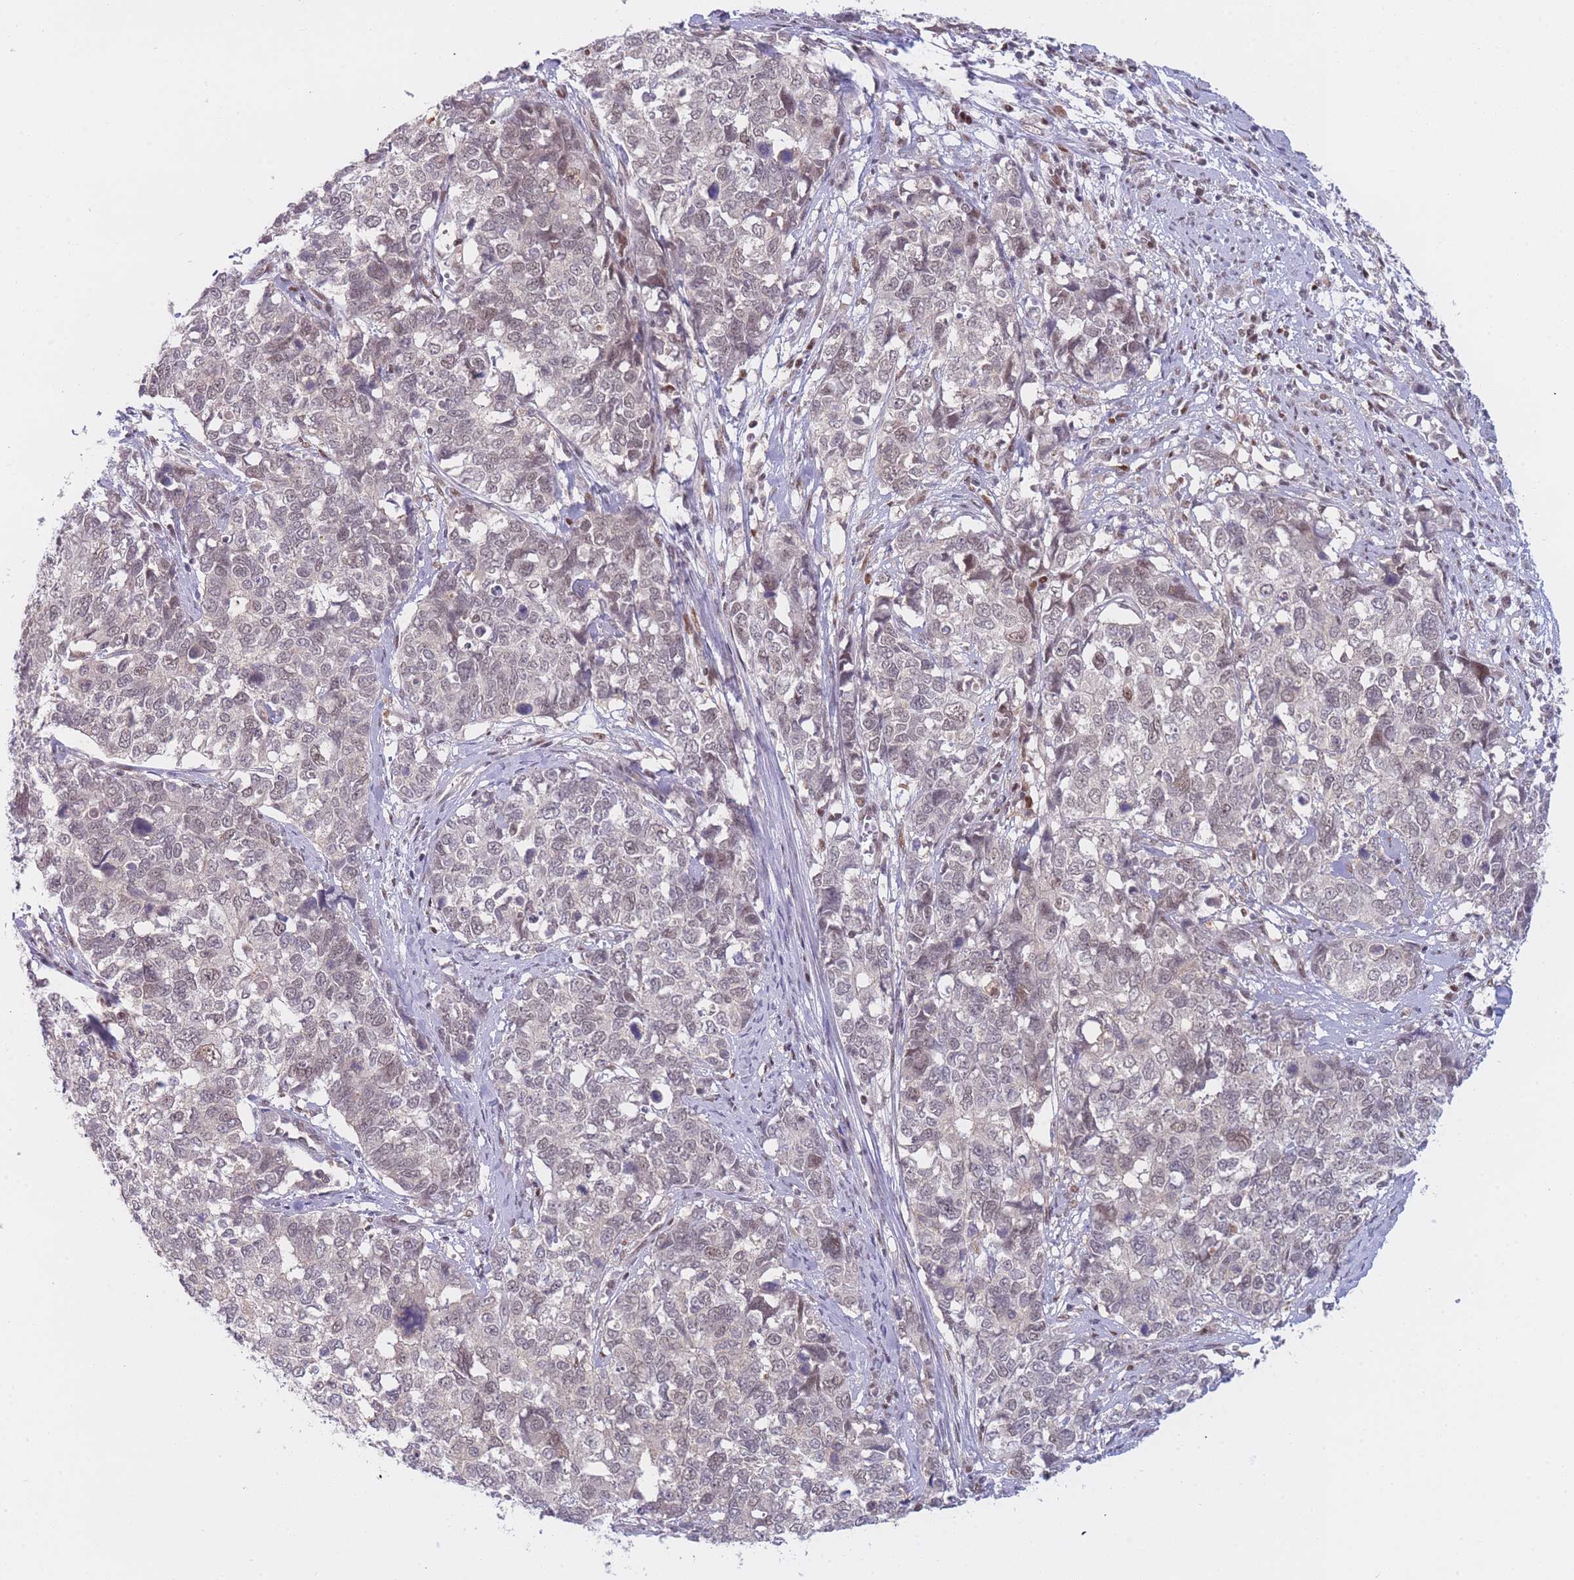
{"staining": {"intensity": "weak", "quantity": "25%-75%", "location": "nuclear"}, "tissue": "cervical cancer", "cell_type": "Tumor cells", "image_type": "cancer", "snomed": [{"axis": "morphology", "description": "Squamous cell carcinoma, NOS"}, {"axis": "topography", "description": "Cervix"}], "caption": "Immunohistochemical staining of cervical cancer exhibits low levels of weak nuclear protein positivity in approximately 25%-75% of tumor cells.", "gene": "DEAF1", "patient": {"sex": "female", "age": 63}}